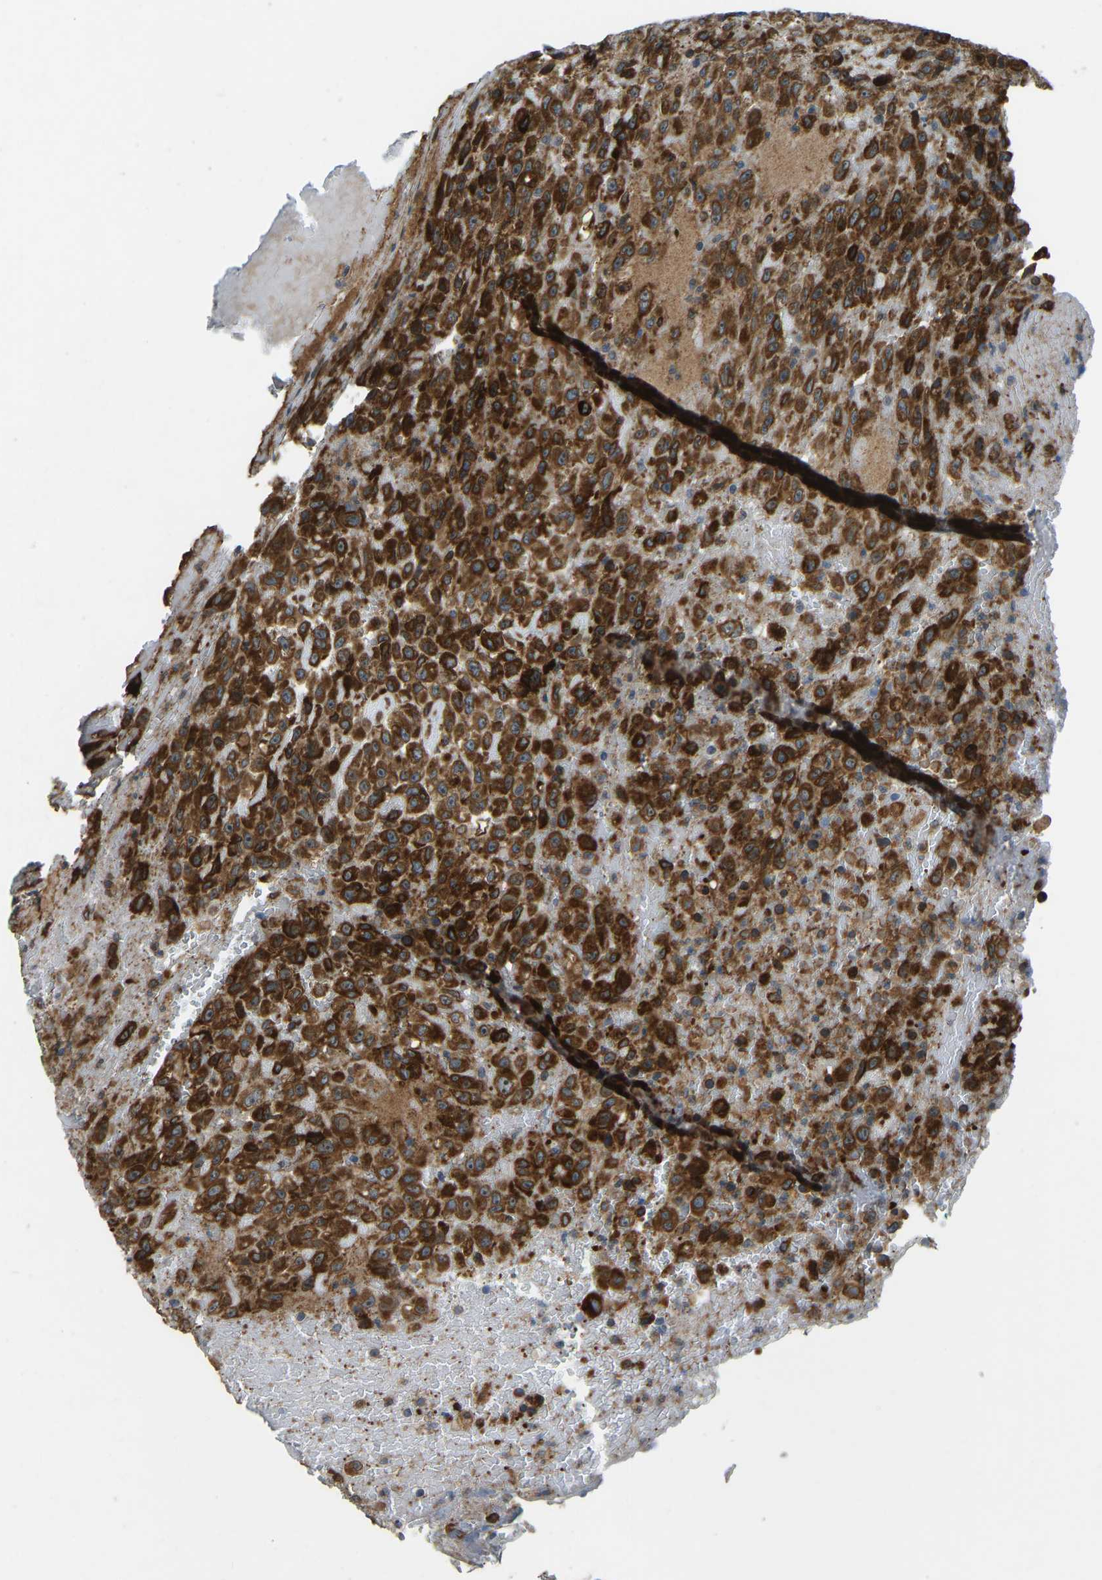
{"staining": {"intensity": "strong", "quantity": ">75%", "location": "cytoplasmic/membranous"}, "tissue": "urothelial cancer", "cell_type": "Tumor cells", "image_type": "cancer", "snomed": [{"axis": "morphology", "description": "Urothelial carcinoma, High grade"}, {"axis": "topography", "description": "Urinary bladder"}], "caption": "Protein staining by immunohistochemistry reveals strong cytoplasmic/membranous expression in approximately >75% of tumor cells in high-grade urothelial carcinoma. The staining was performed using DAB (3,3'-diaminobenzidine), with brown indicating positive protein expression. Nuclei are stained blue with hematoxylin.", "gene": "OS9", "patient": {"sex": "male", "age": 46}}